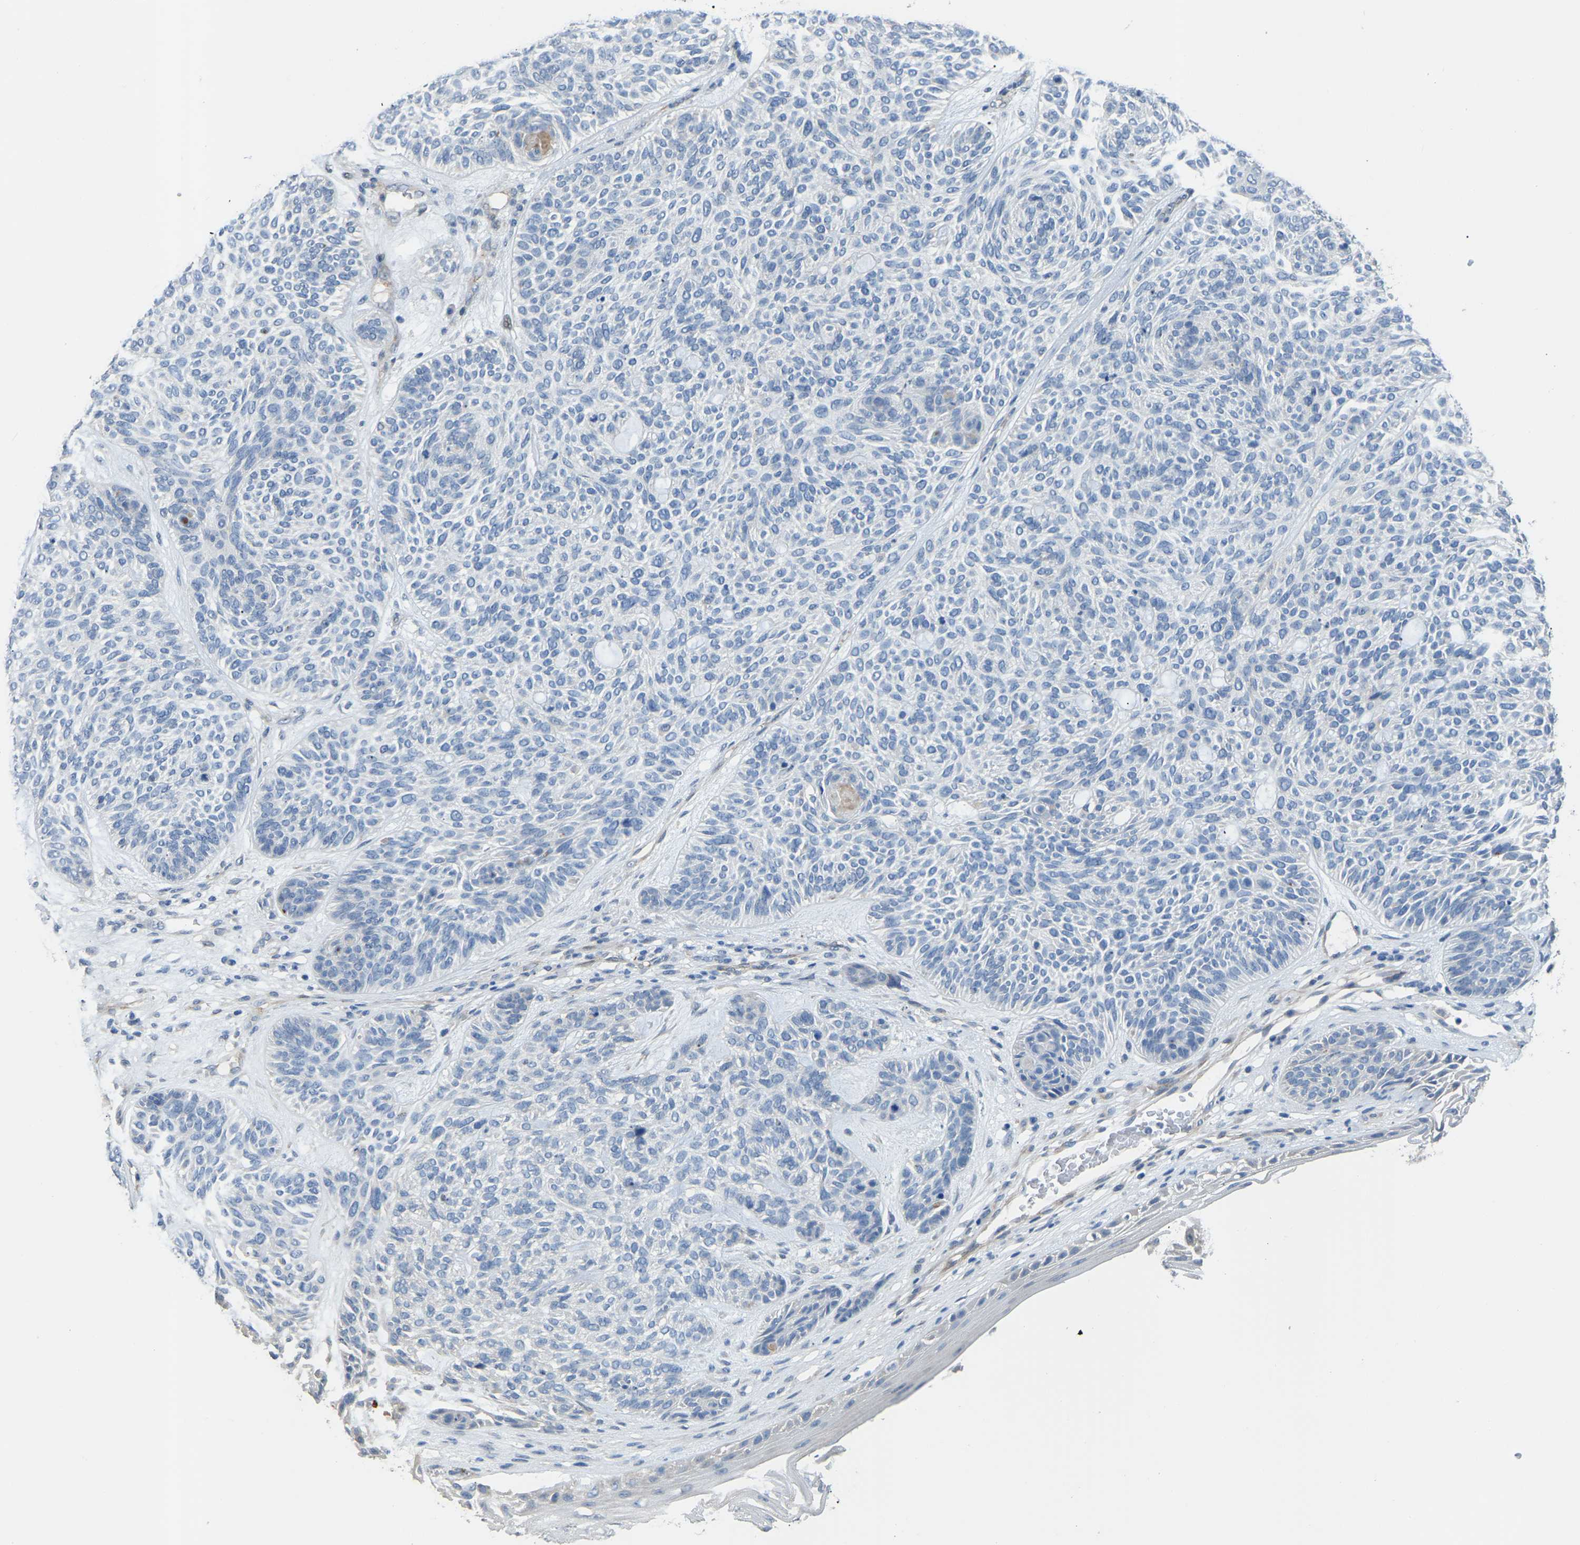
{"staining": {"intensity": "negative", "quantity": "none", "location": "none"}, "tissue": "skin cancer", "cell_type": "Tumor cells", "image_type": "cancer", "snomed": [{"axis": "morphology", "description": "Basal cell carcinoma"}, {"axis": "topography", "description": "Skin"}], "caption": "IHC image of human skin cancer stained for a protein (brown), which shows no positivity in tumor cells. The staining is performed using DAB (3,3'-diaminobenzidine) brown chromogen with nuclei counter-stained in using hematoxylin.", "gene": "HIGD2B", "patient": {"sex": "male", "age": 55}}